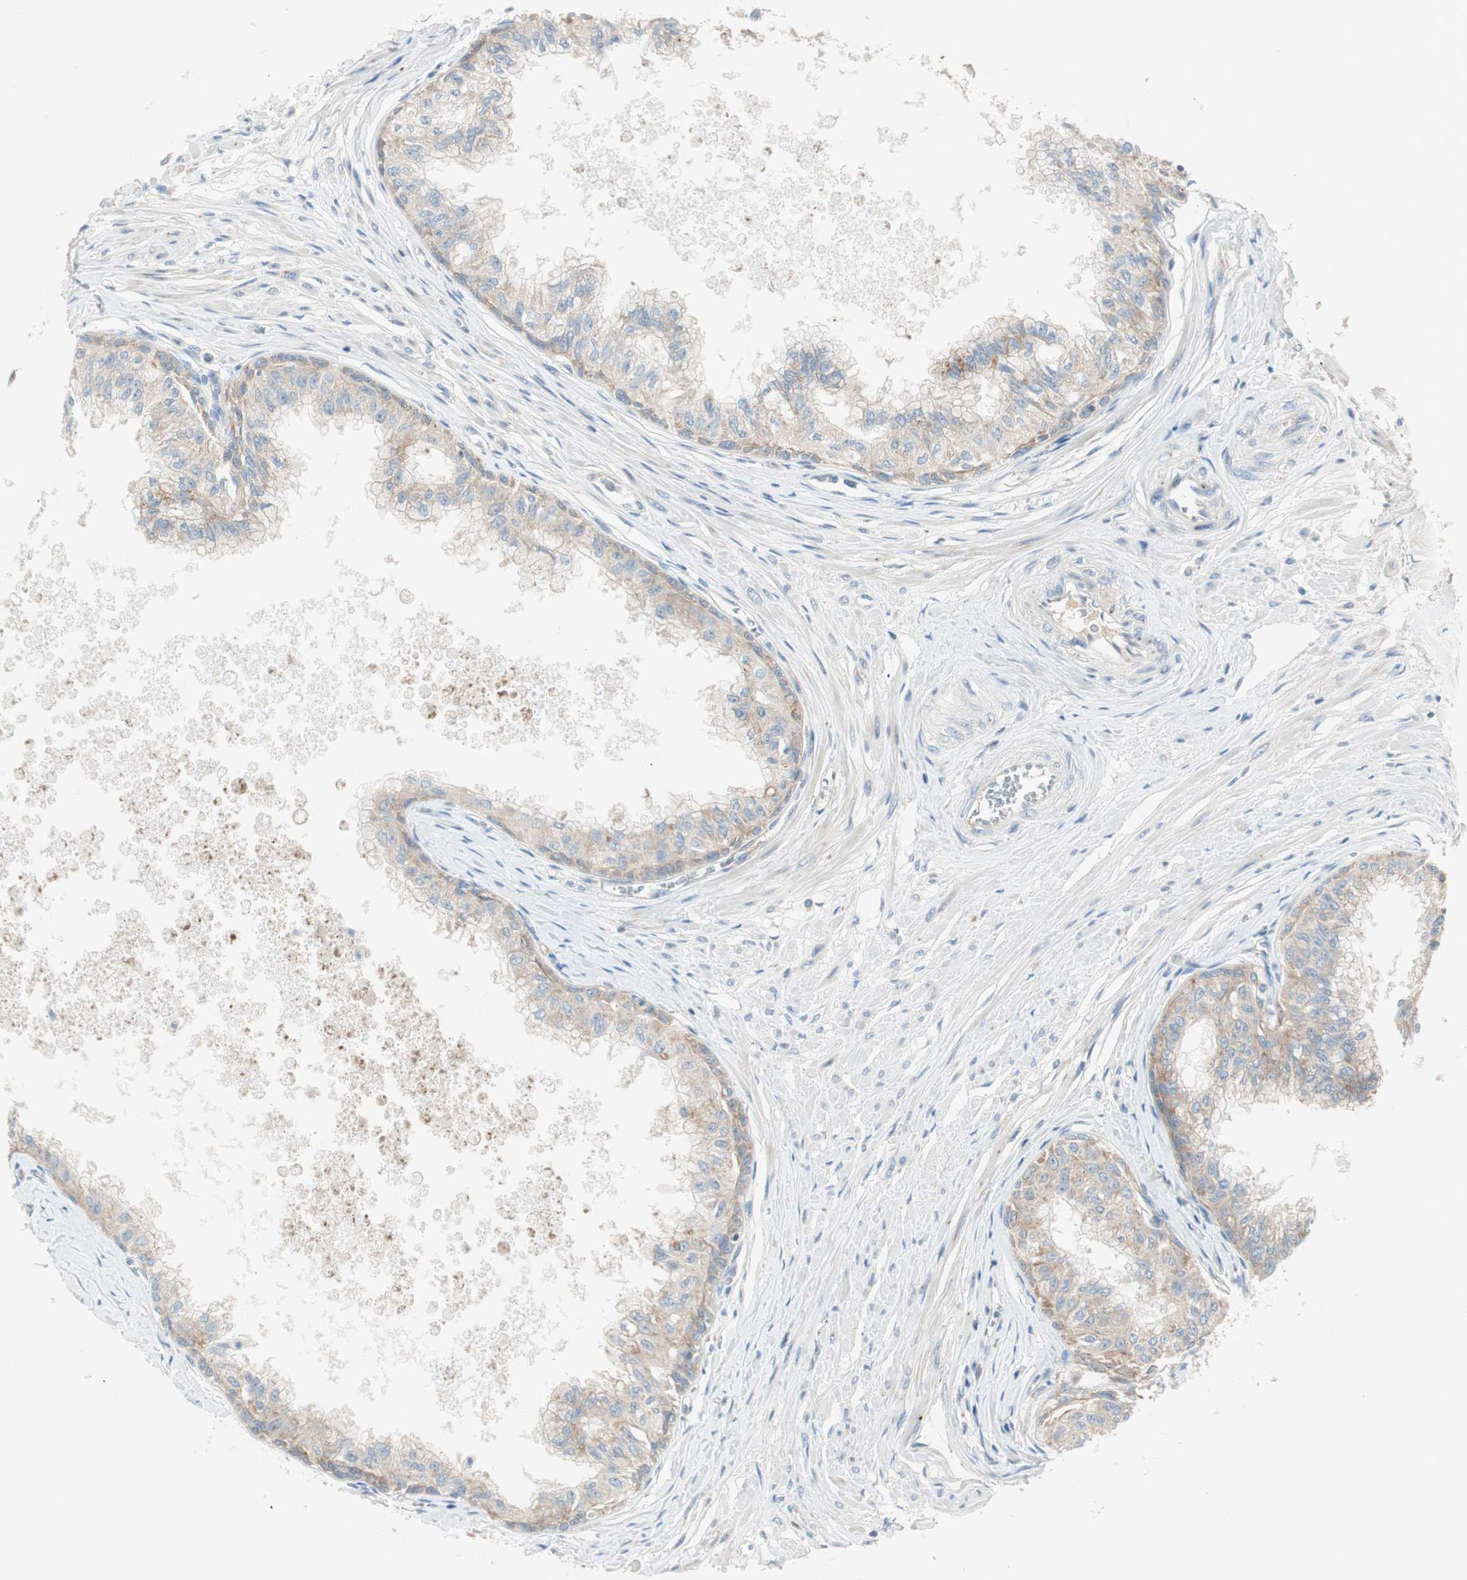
{"staining": {"intensity": "moderate", "quantity": ">75%", "location": "cytoplasmic/membranous"}, "tissue": "prostate", "cell_type": "Glandular cells", "image_type": "normal", "snomed": [{"axis": "morphology", "description": "Normal tissue, NOS"}, {"axis": "topography", "description": "Prostate"}, {"axis": "topography", "description": "Seminal veicle"}], "caption": "Immunohistochemical staining of normal prostate displays moderate cytoplasmic/membranous protein staining in about >75% of glandular cells. The protein of interest is shown in brown color, while the nuclei are stained blue.", "gene": "RPL23", "patient": {"sex": "male", "age": 60}}